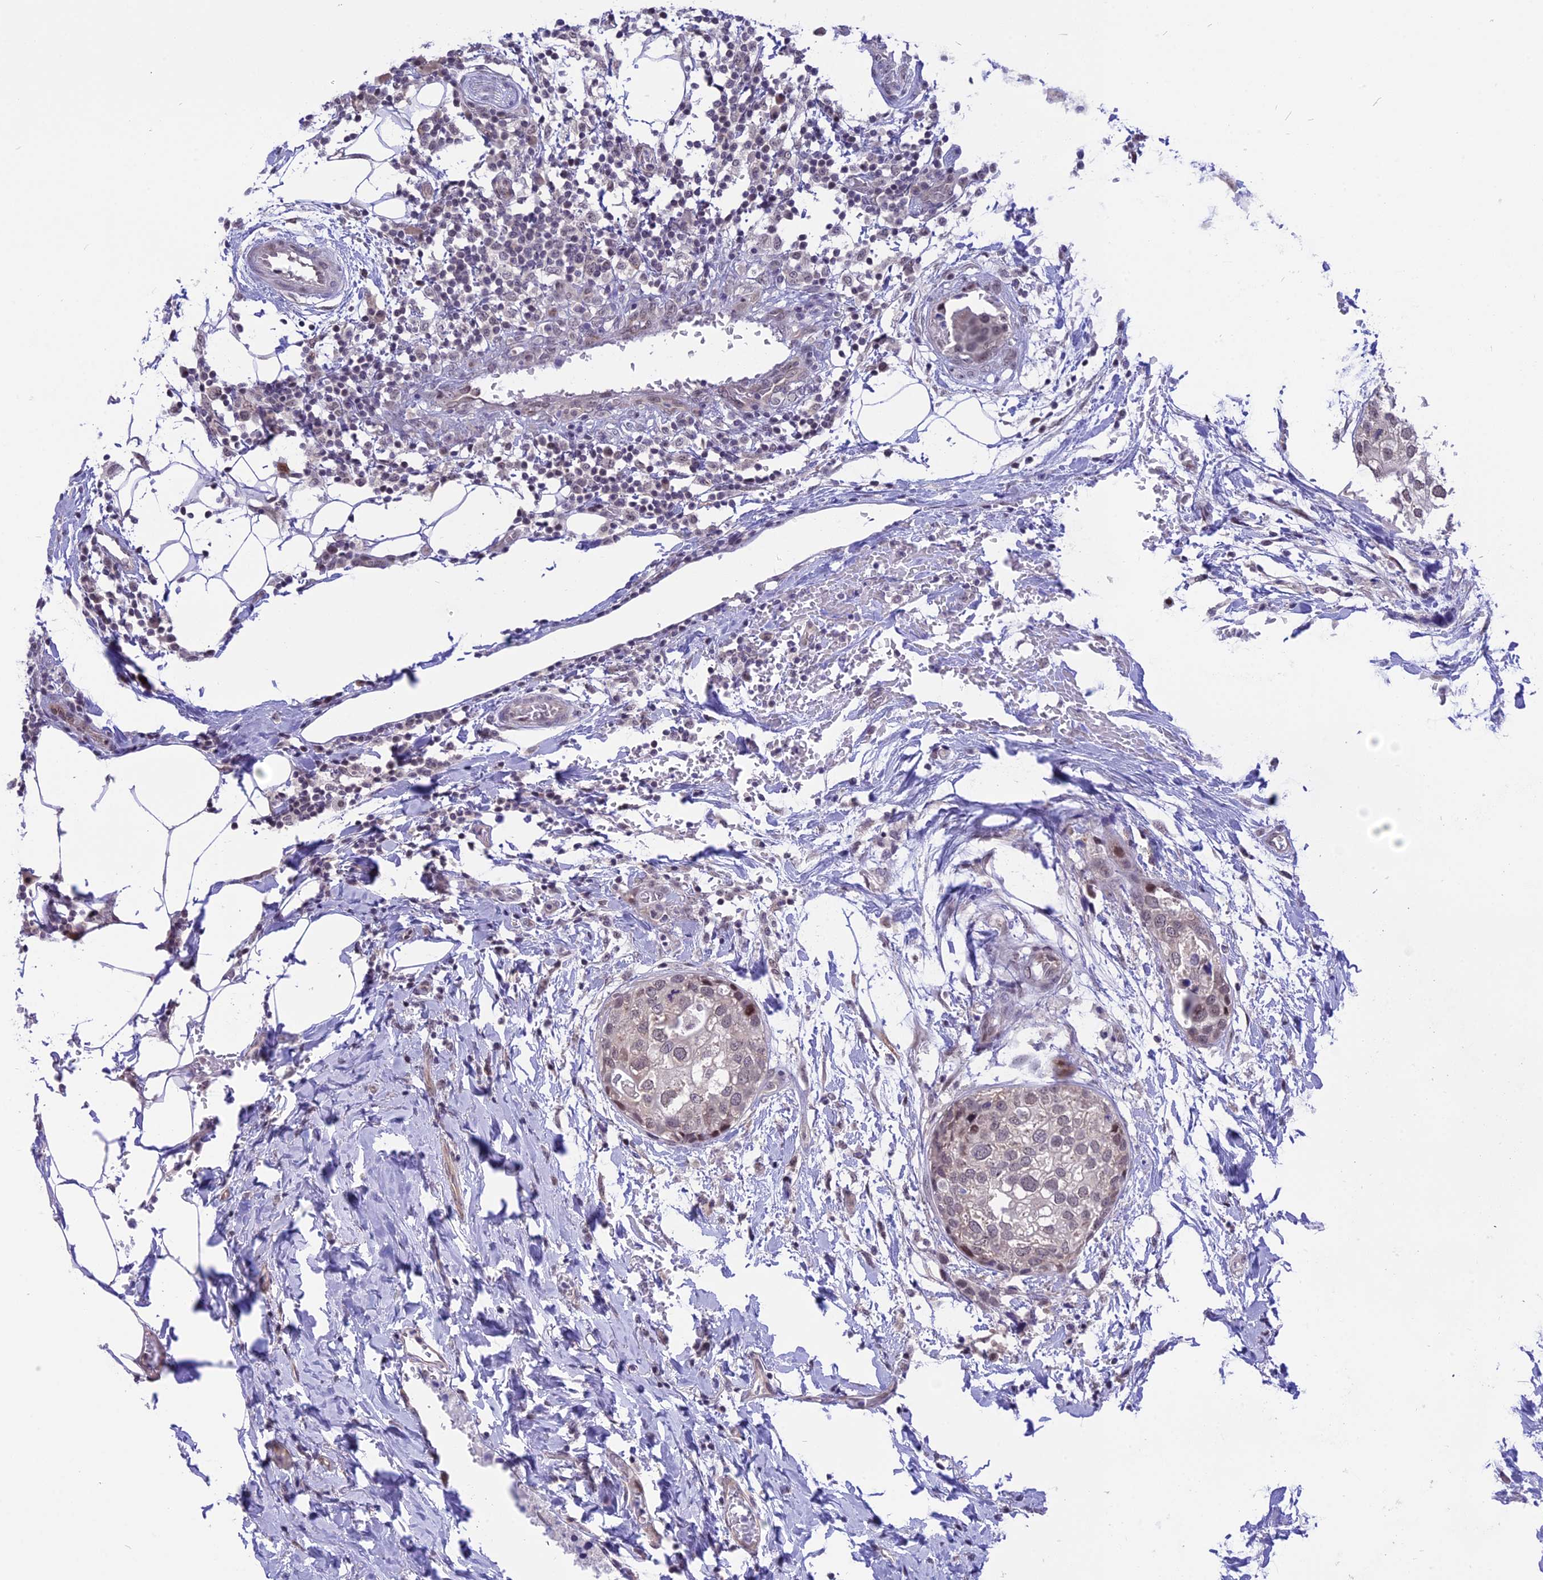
{"staining": {"intensity": "negative", "quantity": "none", "location": "none"}, "tissue": "urothelial cancer", "cell_type": "Tumor cells", "image_type": "cancer", "snomed": [{"axis": "morphology", "description": "Urothelial carcinoma, High grade"}, {"axis": "topography", "description": "Urinary bladder"}], "caption": "Immunohistochemistry (IHC) image of neoplastic tissue: urothelial cancer stained with DAB shows no significant protein positivity in tumor cells. (DAB immunohistochemistry (IHC) visualized using brightfield microscopy, high magnification).", "gene": "ZNF837", "patient": {"sex": "male", "age": 64}}